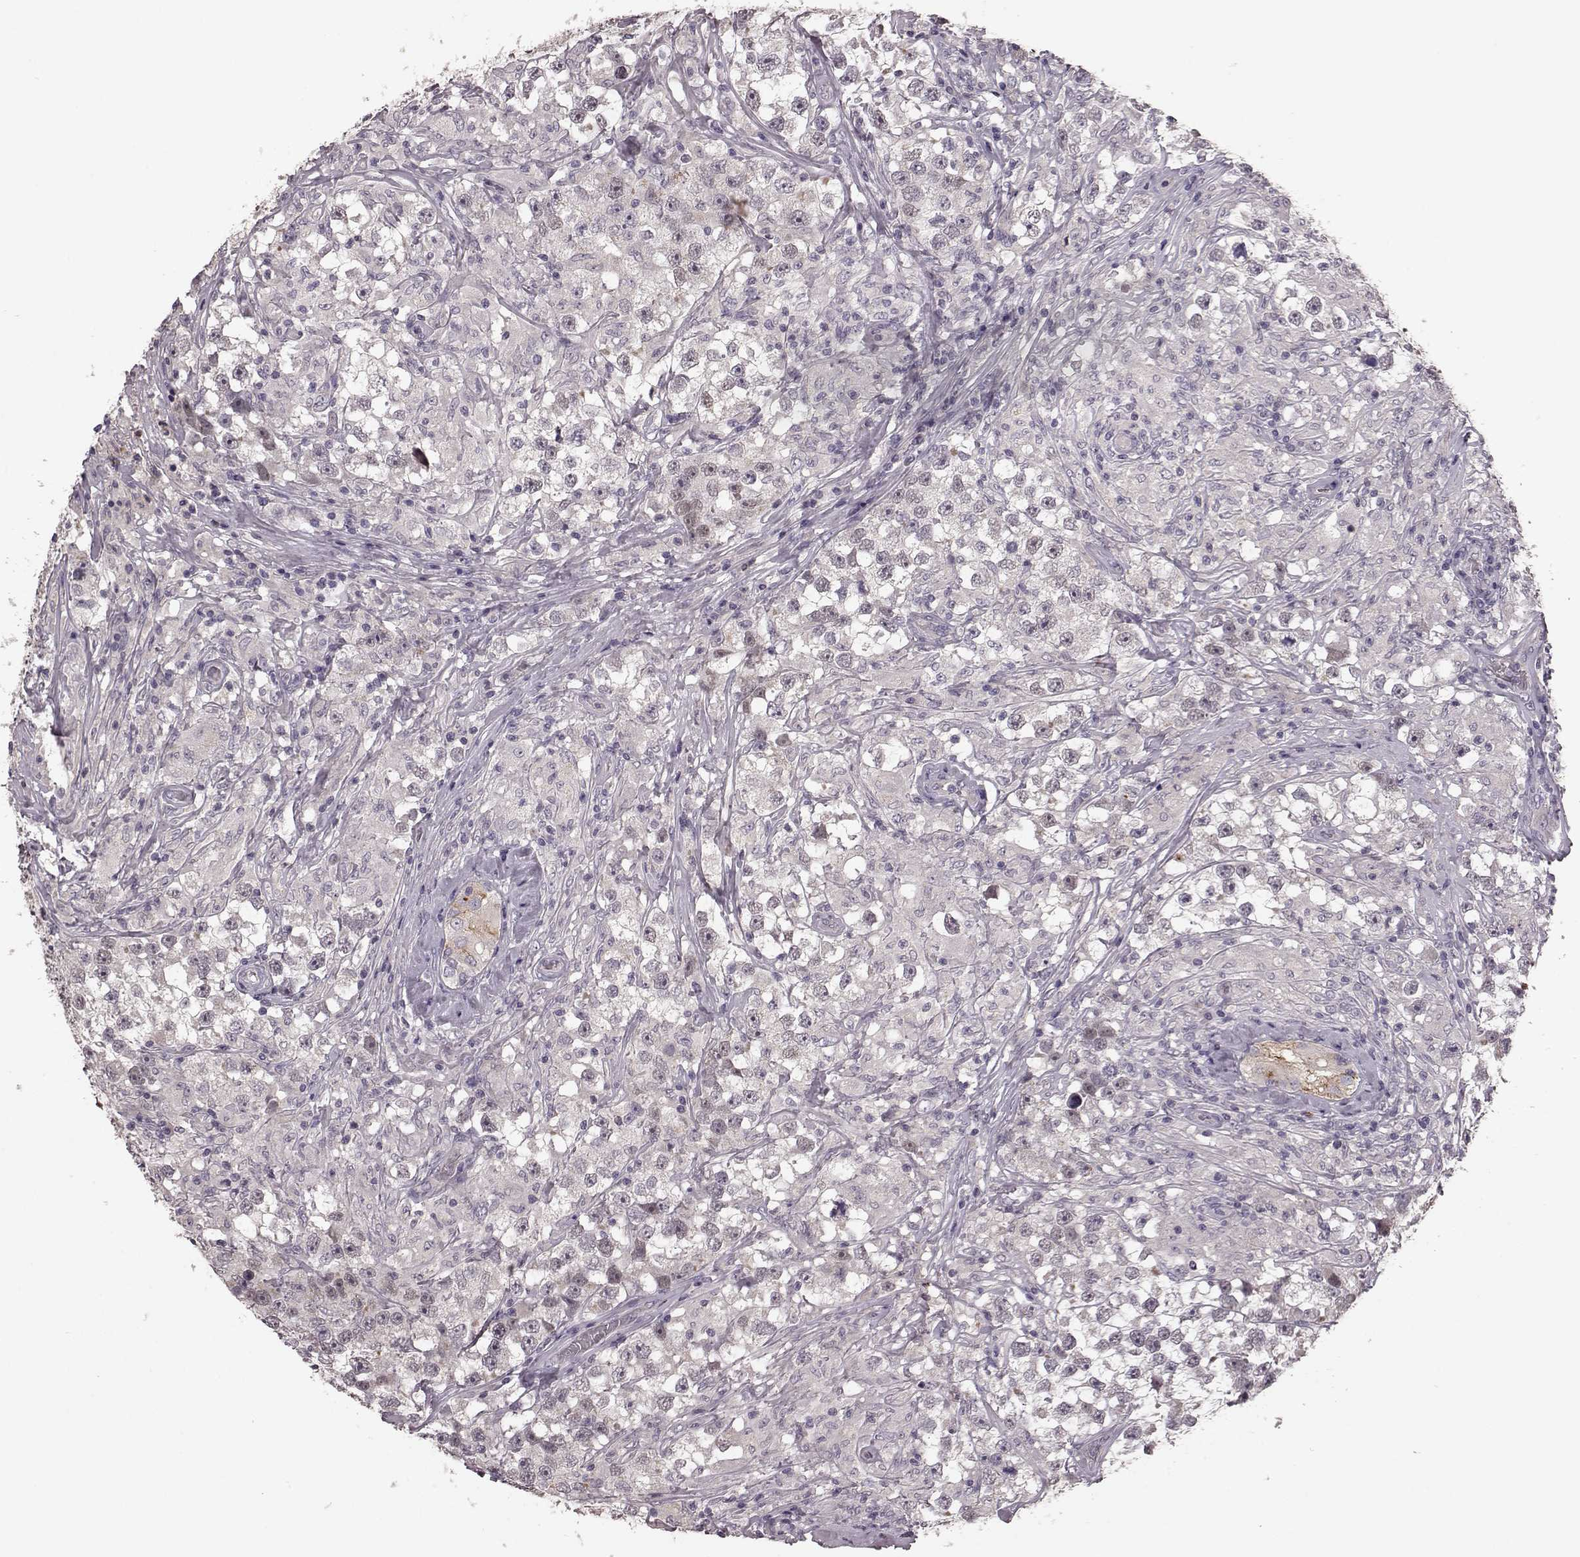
{"staining": {"intensity": "negative", "quantity": "none", "location": "none"}, "tissue": "testis cancer", "cell_type": "Tumor cells", "image_type": "cancer", "snomed": [{"axis": "morphology", "description": "Seminoma, NOS"}, {"axis": "topography", "description": "Testis"}], "caption": "IHC image of neoplastic tissue: testis cancer (seminoma) stained with DAB exhibits no significant protein positivity in tumor cells.", "gene": "SLC52A3", "patient": {"sex": "male", "age": 46}}